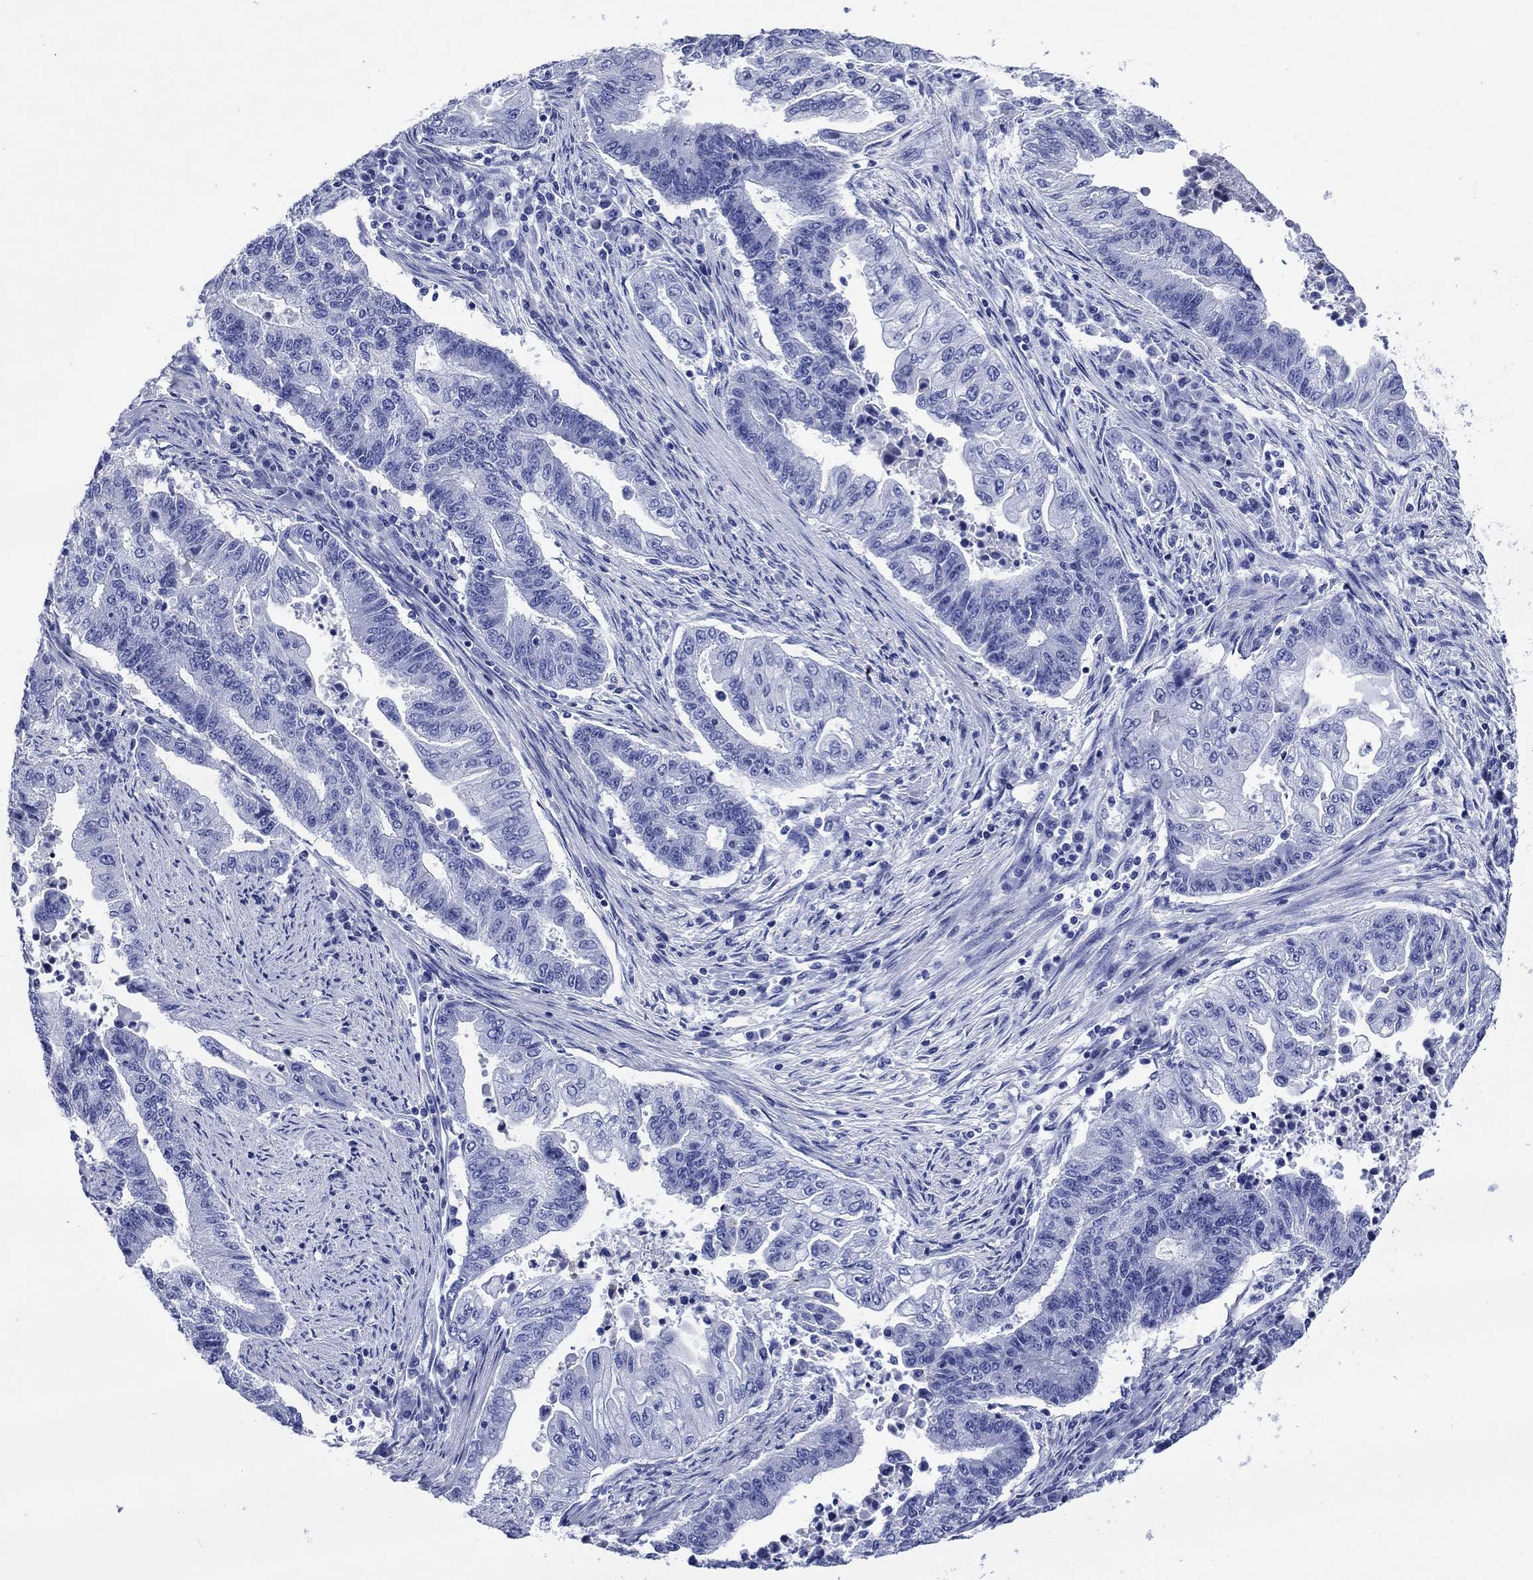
{"staining": {"intensity": "negative", "quantity": "none", "location": "none"}, "tissue": "endometrial cancer", "cell_type": "Tumor cells", "image_type": "cancer", "snomed": [{"axis": "morphology", "description": "Adenocarcinoma, NOS"}, {"axis": "topography", "description": "Uterus"}, {"axis": "topography", "description": "Endometrium"}], "caption": "The image demonstrates no significant expression in tumor cells of endometrial cancer (adenocarcinoma).", "gene": "SLC1A2", "patient": {"sex": "female", "age": 54}}